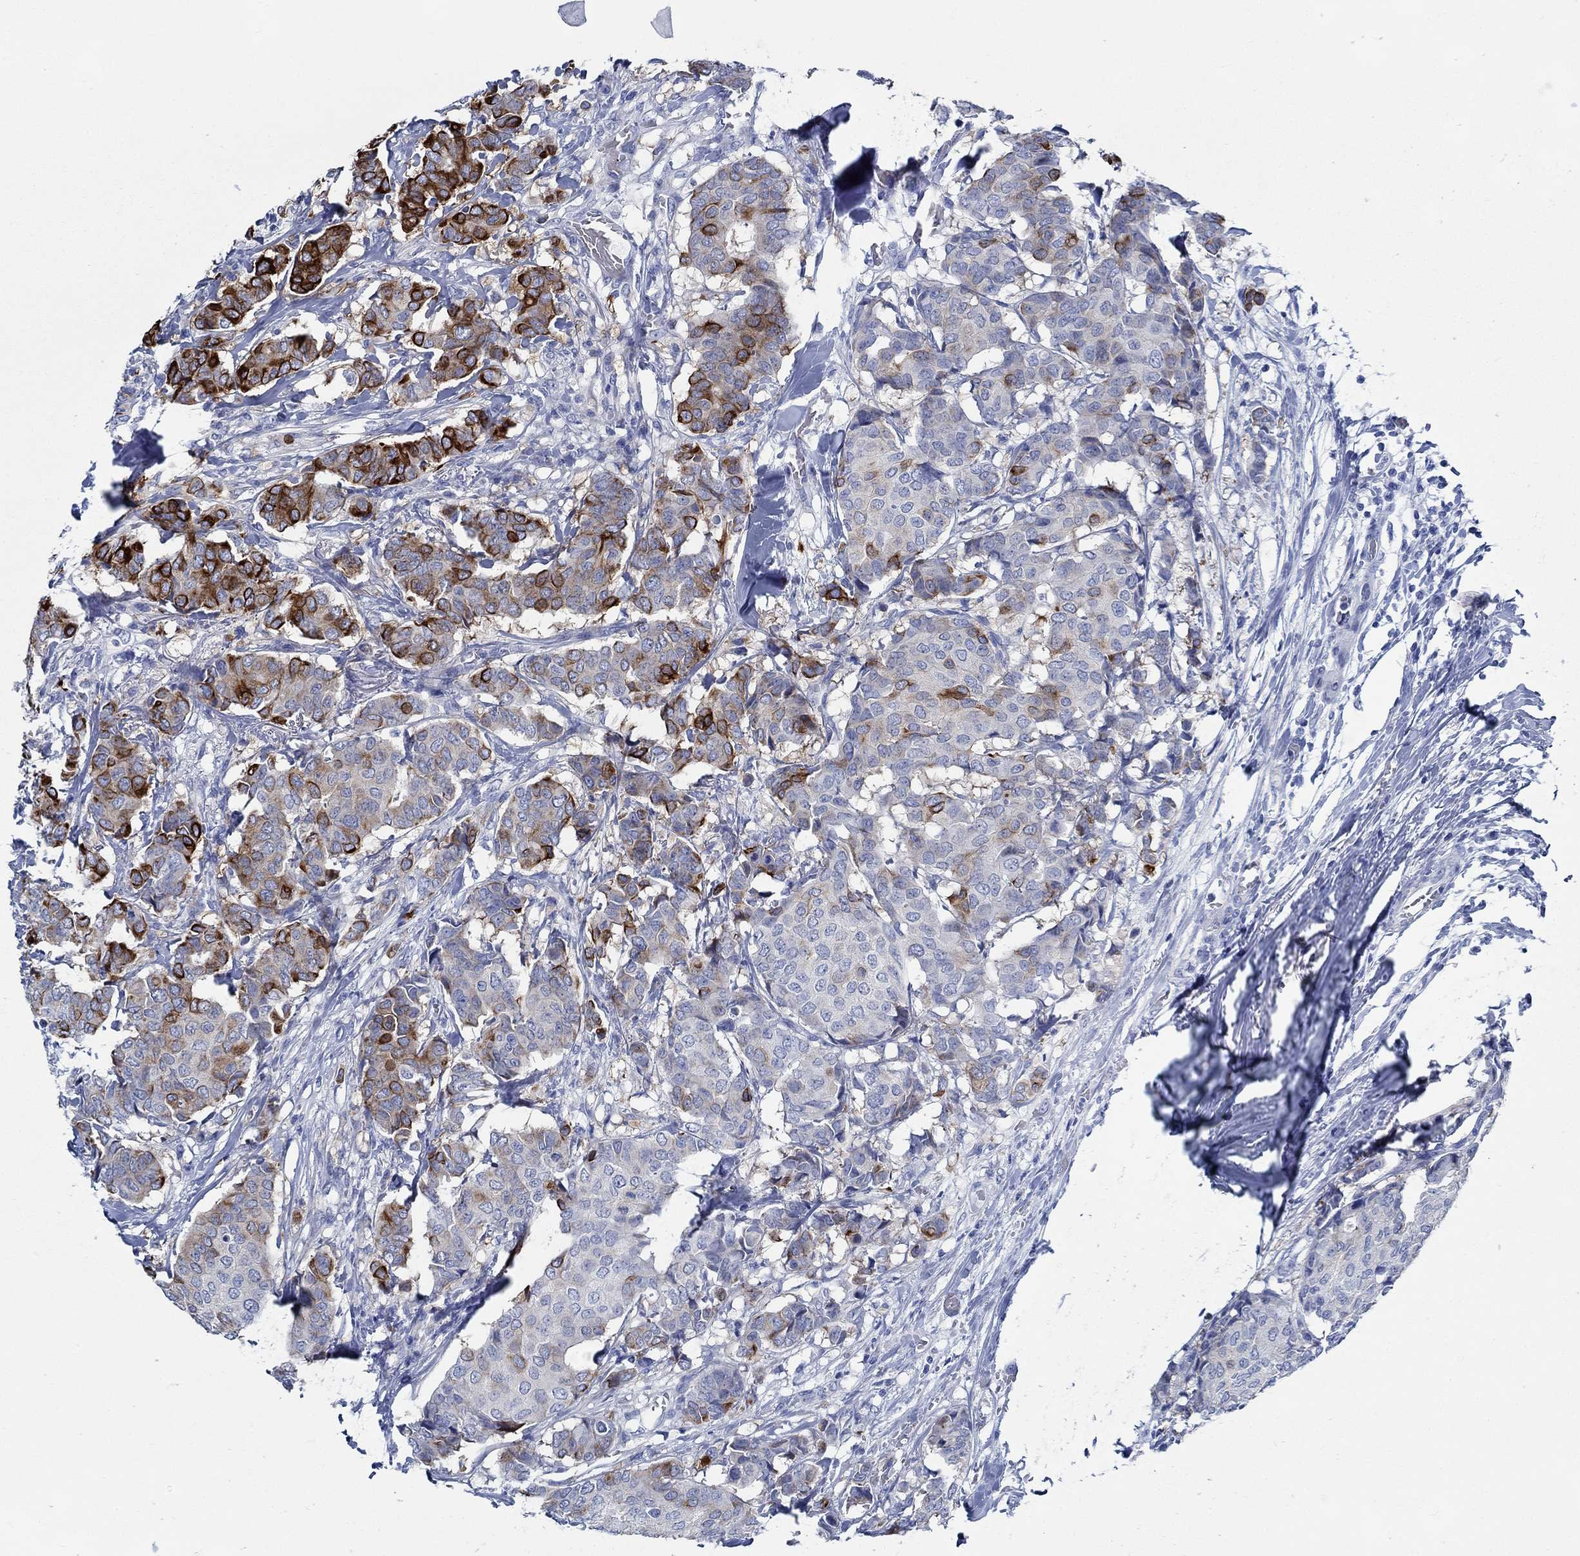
{"staining": {"intensity": "strong", "quantity": "<25%", "location": "cytoplasmic/membranous"}, "tissue": "breast cancer", "cell_type": "Tumor cells", "image_type": "cancer", "snomed": [{"axis": "morphology", "description": "Duct carcinoma"}, {"axis": "topography", "description": "Breast"}], "caption": "Human infiltrating ductal carcinoma (breast) stained for a protein (brown) shows strong cytoplasmic/membranous positive expression in approximately <25% of tumor cells.", "gene": "SVEP1", "patient": {"sex": "female", "age": 75}}